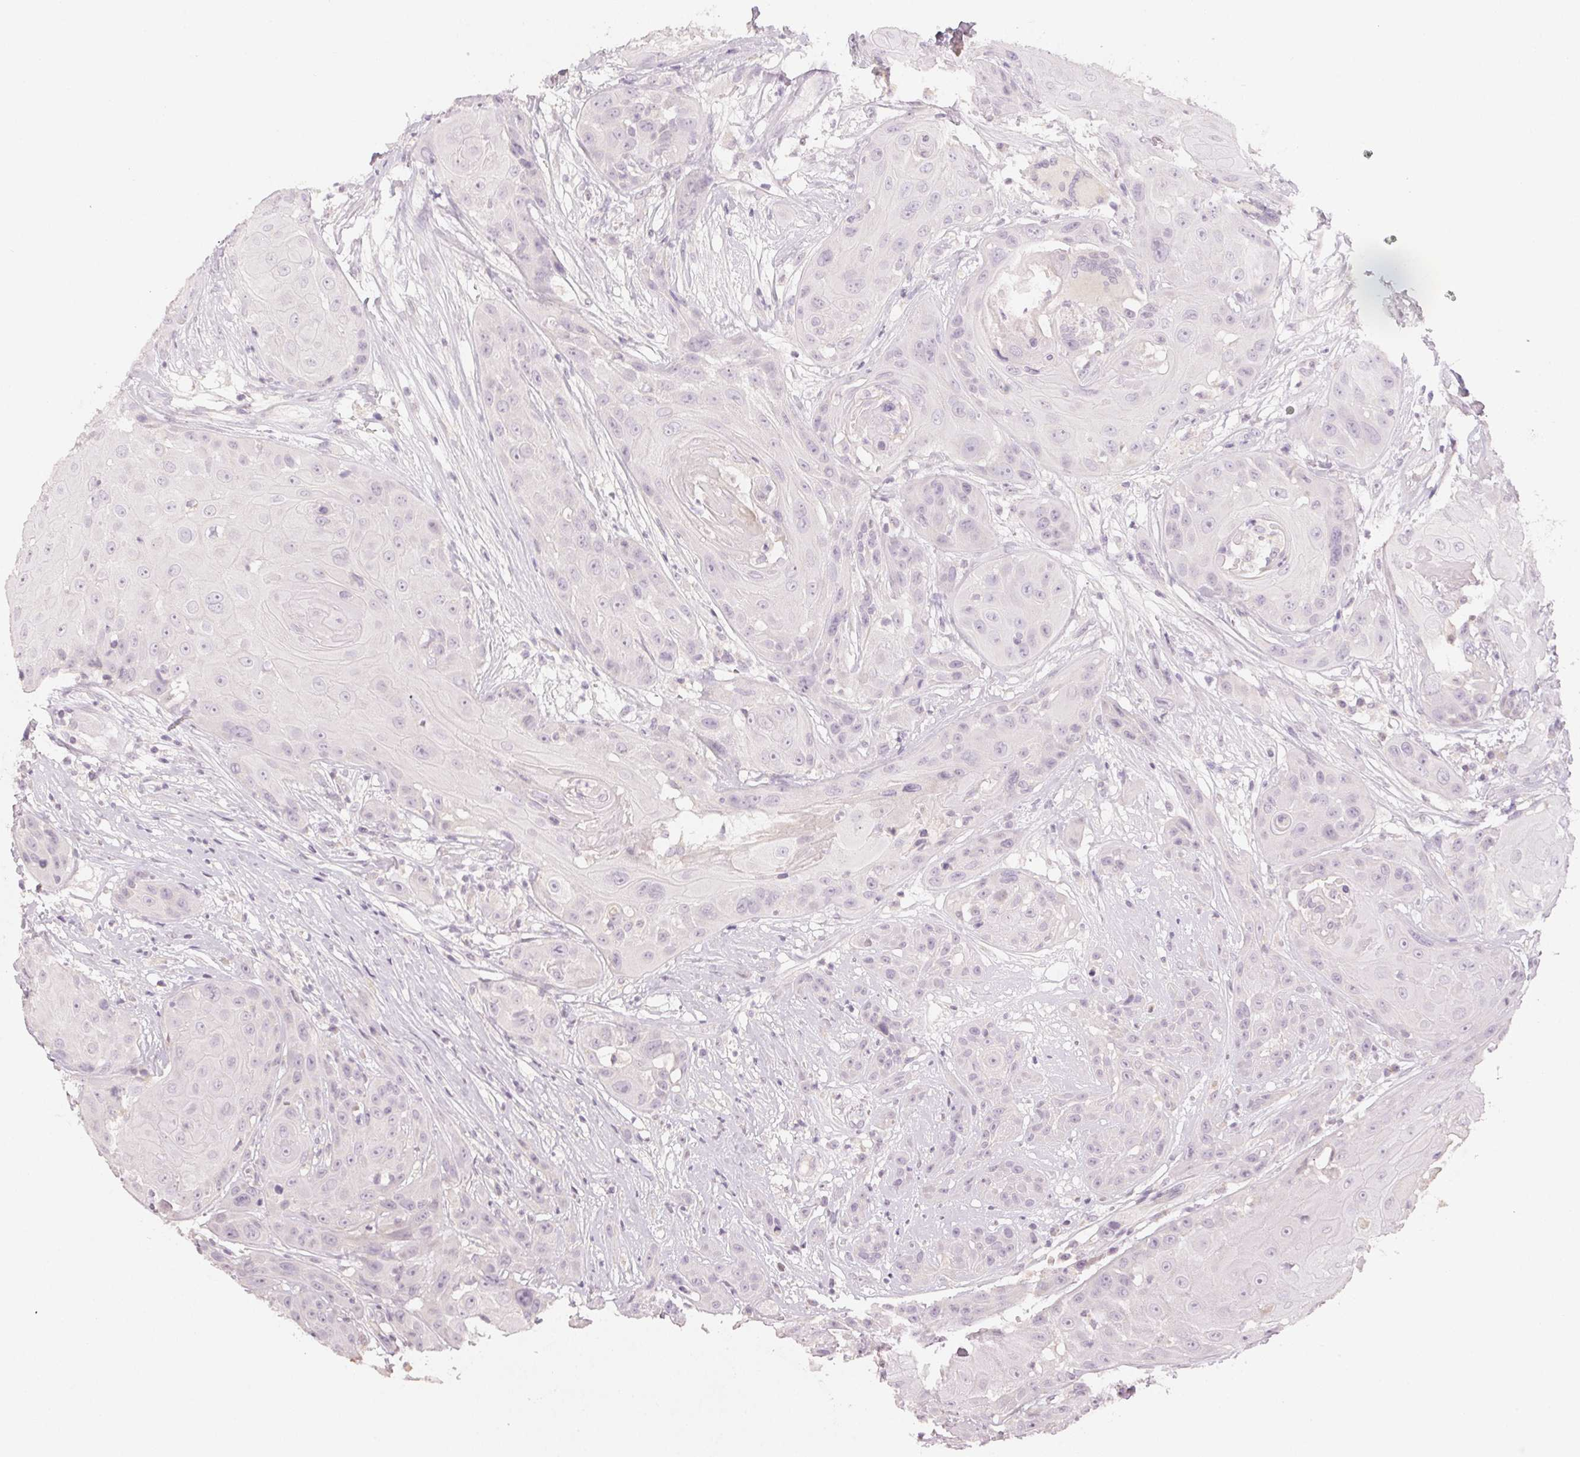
{"staining": {"intensity": "negative", "quantity": "none", "location": "none"}, "tissue": "head and neck cancer", "cell_type": "Tumor cells", "image_type": "cancer", "snomed": [{"axis": "morphology", "description": "Squamous cell carcinoma, NOS"}, {"axis": "topography", "description": "Skin"}, {"axis": "topography", "description": "Head-Neck"}], "caption": "DAB (3,3'-diaminobenzidine) immunohistochemical staining of human squamous cell carcinoma (head and neck) shows no significant expression in tumor cells. (Stains: DAB (3,3'-diaminobenzidine) immunohistochemistry (IHC) with hematoxylin counter stain, Microscopy: brightfield microscopy at high magnification).", "gene": "LVRN", "patient": {"sex": "male", "age": 80}}